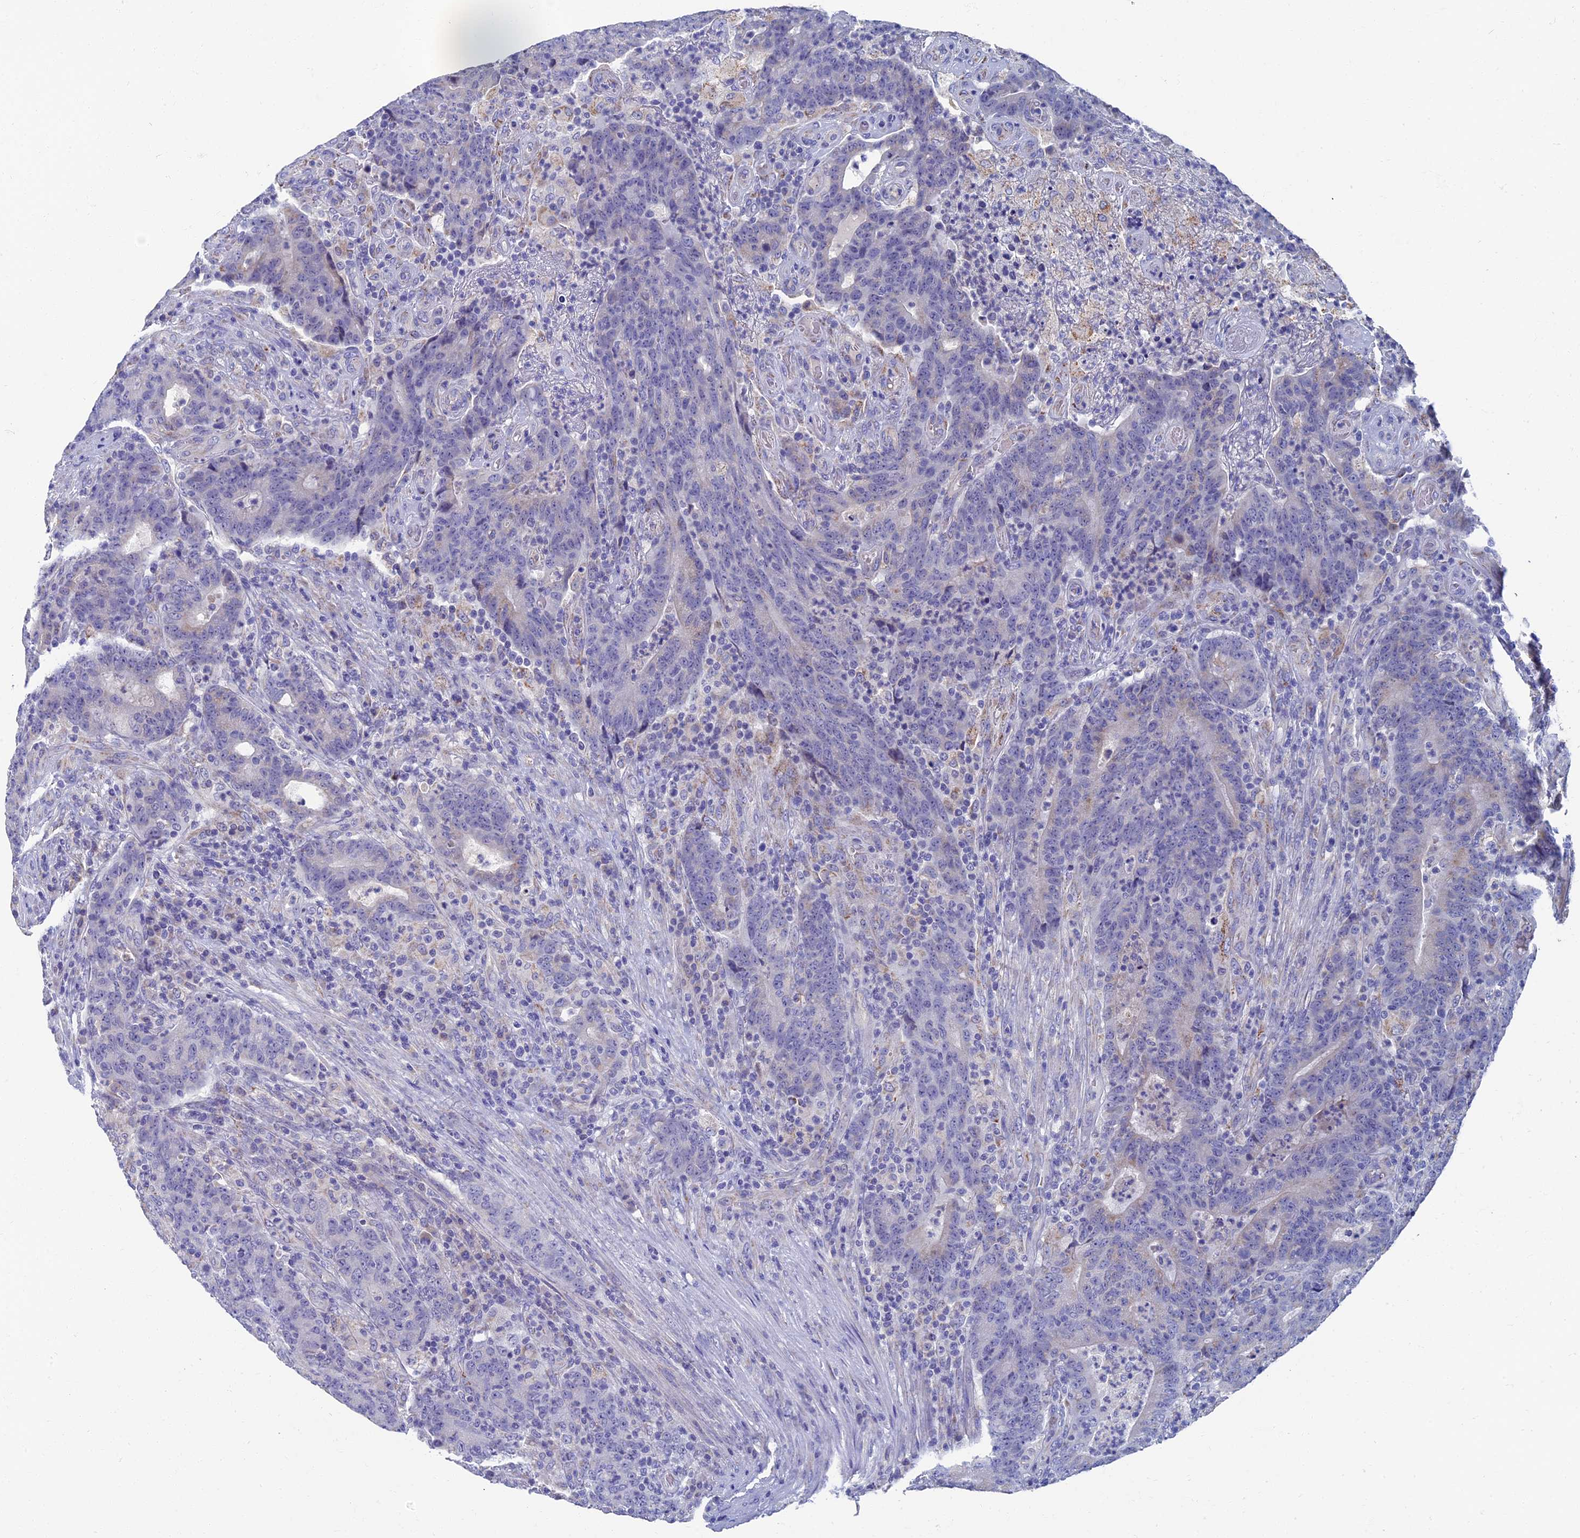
{"staining": {"intensity": "weak", "quantity": "<25%", "location": "cytoplasmic/membranous"}, "tissue": "colorectal cancer", "cell_type": "Tumor cells", "image_type": "cancer", "snomed": [{"axis": "morphology", "description": "Adenocarcinoma, NOS"}, {"axis": "topography", "description": "Colon"}], "caption": "This is an immunohistochemistry image of human colorectal adenocarcinoma. There is no staining in tumor cells.", "gene": "OAT", "patient": {"sex": "female", "age": 75}}